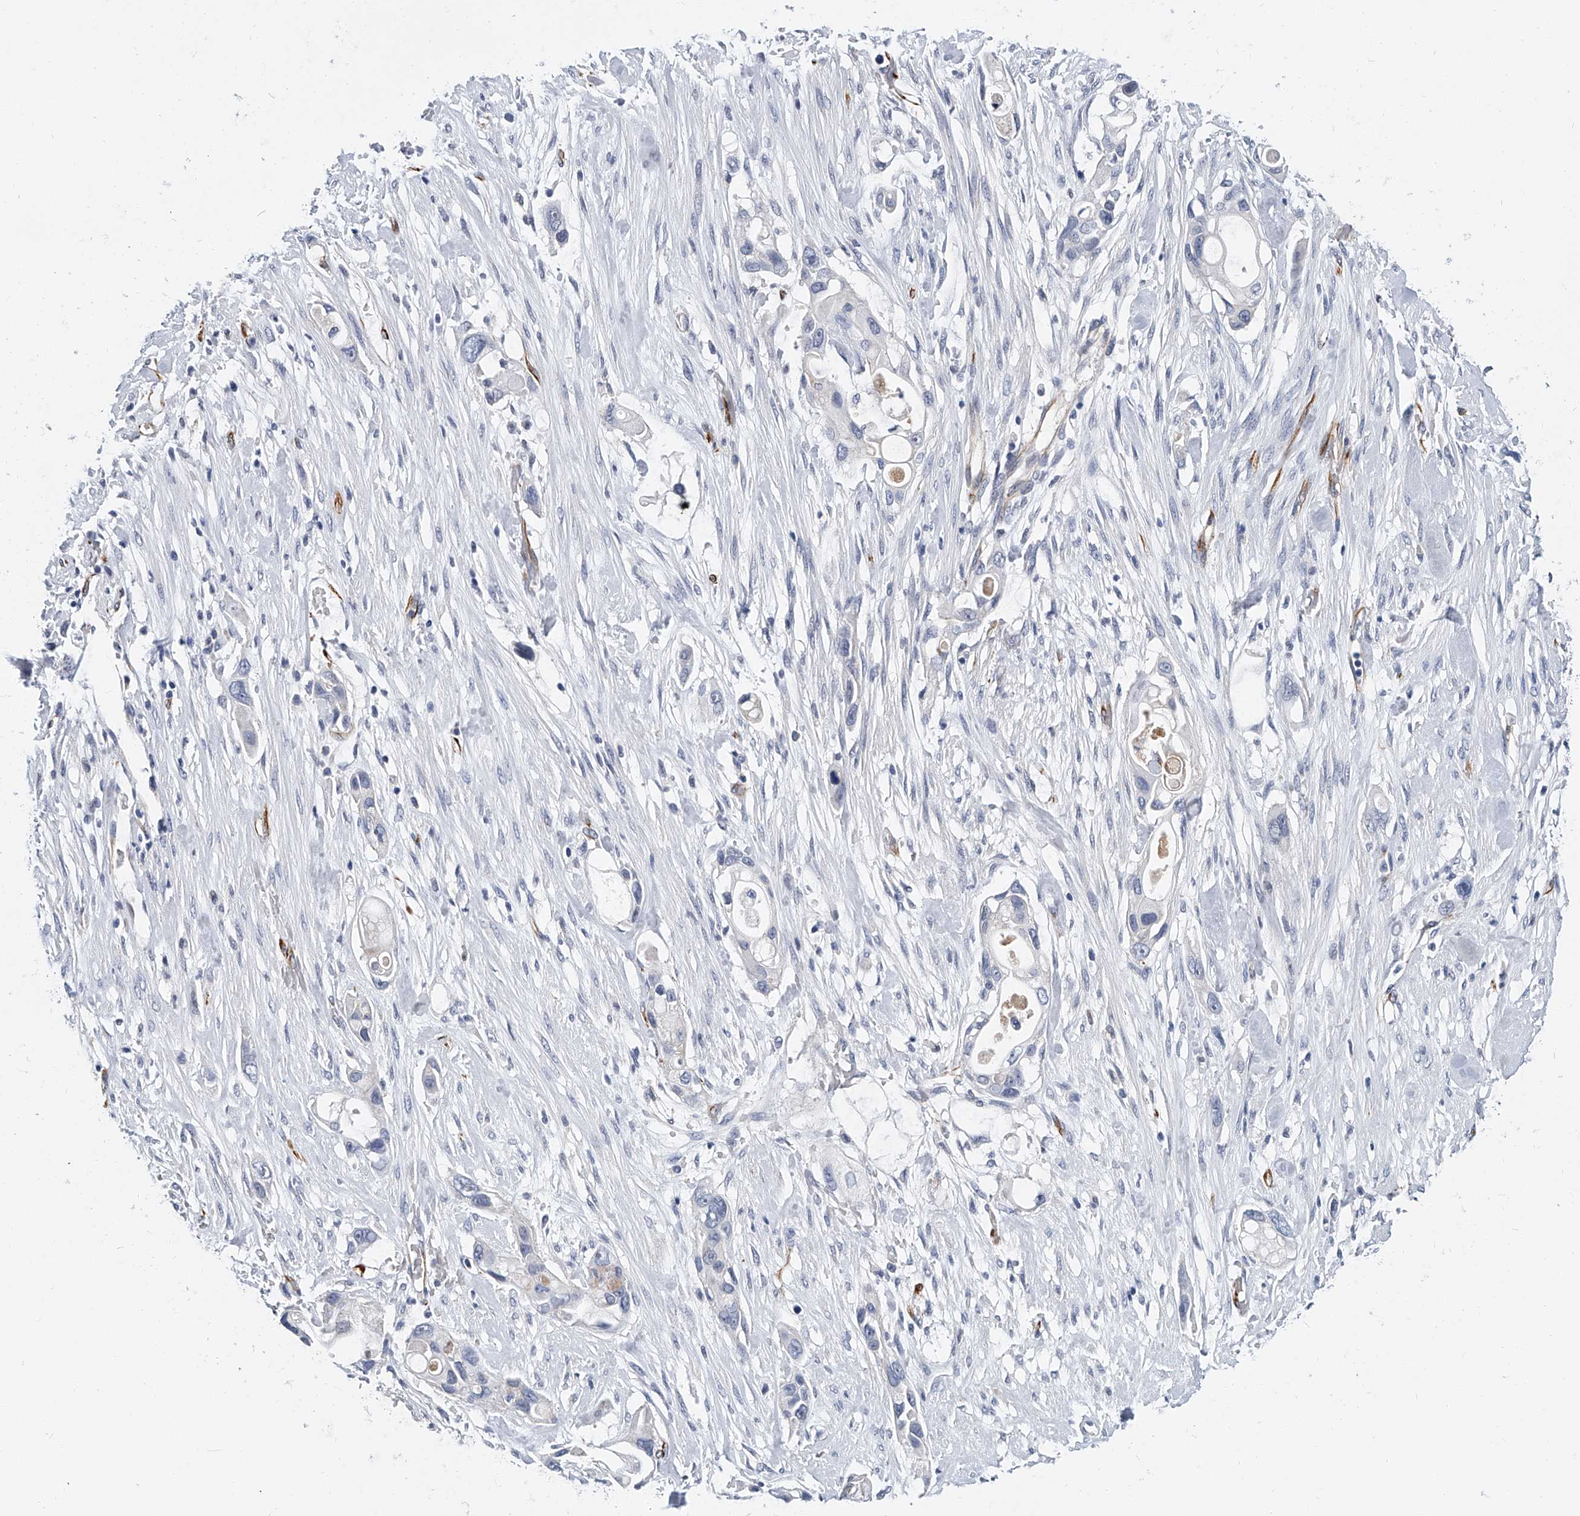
{"staining": {"intensity": "negative", "quantity": "none", "location": "none"}, "tissue": "pancreatic cancer", "cell_type": "Tumor cells", "image_type": "cancer", "snomed": [{"axis": "morphology", "description": "Adenocarcinoma, NOS"}, {"axis": "topography", "description": "Pancreas"}], "caption": "Immunohistochemical staining of human pancreatic cancer (adenocarcinoma) demonstrates no significant positivity in tumor cells.", "gene": "KIRREL1", "patient": {"sex": "female", "age": 60}}